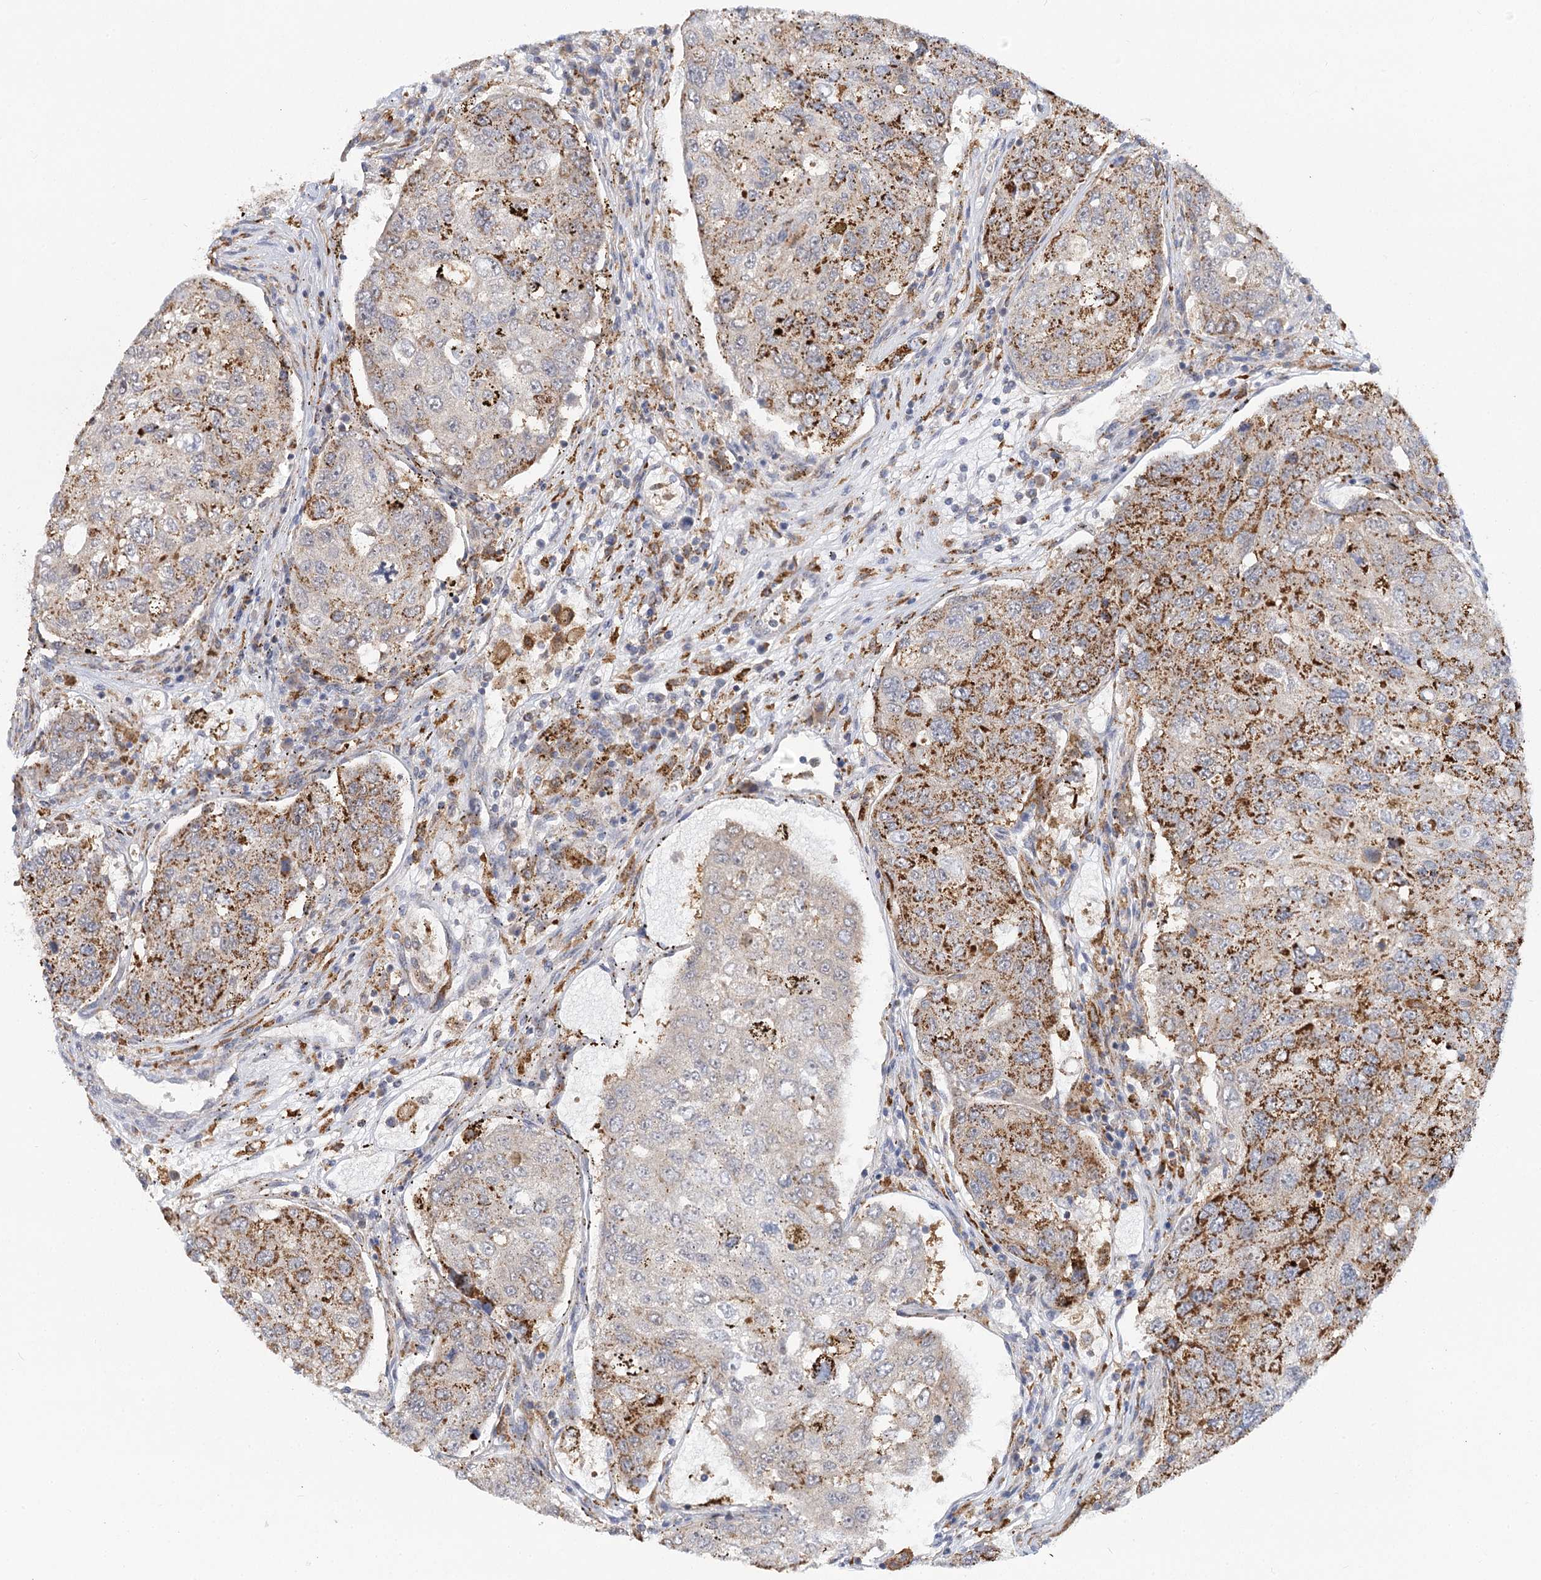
{"staining": {"intensity": "strong", "quantity": "25%-75%", "location": "cytoplasmic/membranous"}, "tissue": "urothelial cancer", "cell_type": "Tumor cells", "image_type": "cancer", "snomed": [{"axis": "morphology", "description": "Urothelial carcinoma, High grade"}, {"axis": "topography", "description": "Lymph node"}, {"axis": "topography", "description": "Urinary bladder"}], "caption": "Immunohistochemical staining of human high-grade urothelial carcinoma demonstrates strong cytoplasmic/membranous protein staining in approximately 25%-75% of tumor cells.", "gene": "TAS1R1", "patient": {"sex": "male", "age": 51}}